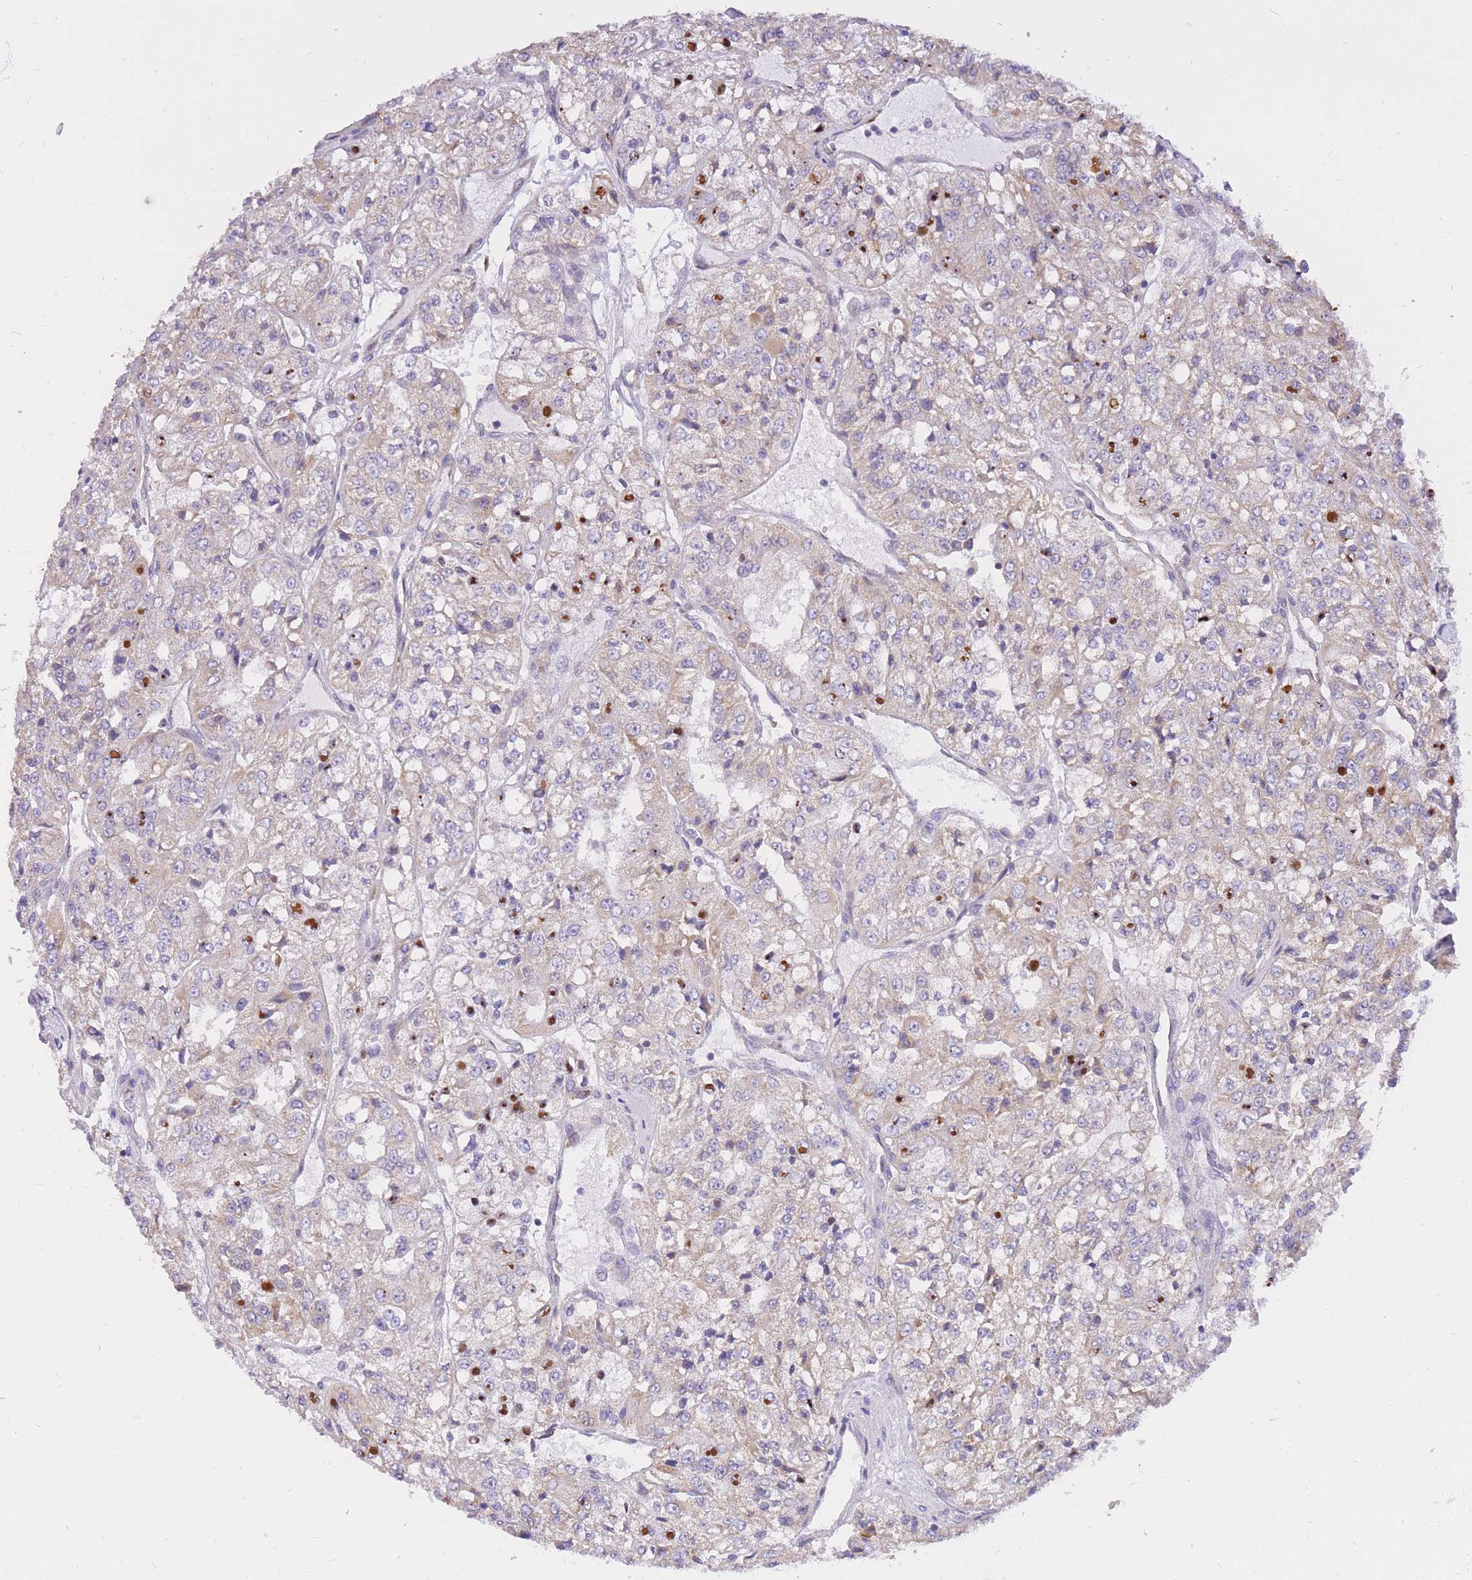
{"staining": {"intensity": "weak", "quantity": "<25%", "location": "cytoplasmic/membranous"}, "tissue": "renal cancer", "cell_type": "Tumor cells", "image_type": "cancer", "snomed": [{"axis": "morphology", "description": "Adenocarcinoma, NOS"}, {"axis": "topography", "description": "Kidney"}], "caption": "Immunohistochemistry (IHC) of human renal cancer (adenocarcinoma) exhibits no positivity in tumor cells.", "gene": "TOPAZ1", "patient": {"sex": "female", "age": 63}}